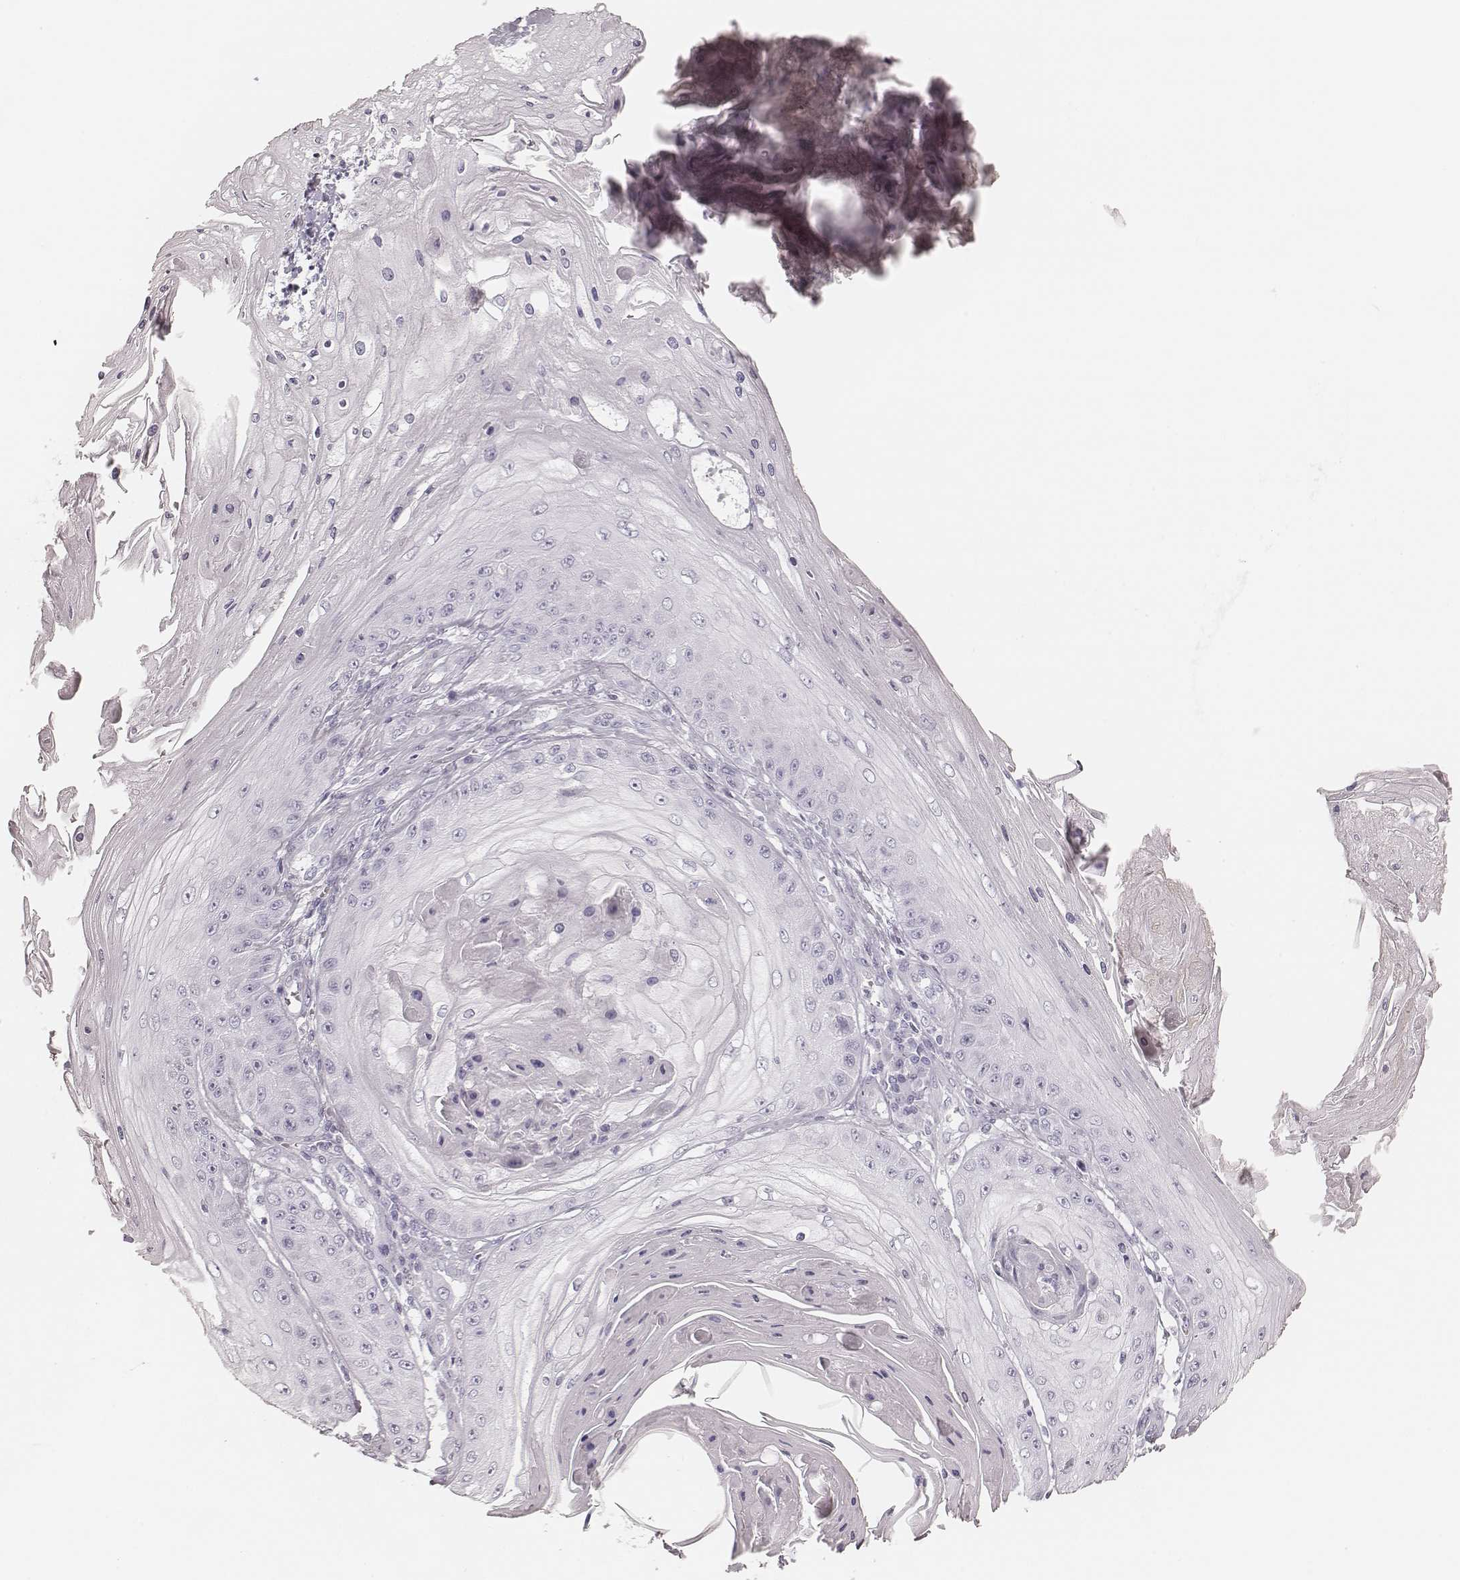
{"staining": {"intensity": "negative", "quantity": "none", "location": "none"}, "tissue": "skin cancer", "cell_type": "Tumor cells", "image_type": "cancer", "snomed": [{"axis": "morphology", "description": "Squamous cell carcinoma, NOS"}, {"axis": "topography", "description": "Skin"}], "caption": "High power microscopy photomicrograph of an IHC image of squamous cell carcinoma (skin), revealing no significant positivity in tumor cells.", "gene": "KRT82", "patient": {"sex": "male", "age": 70}}